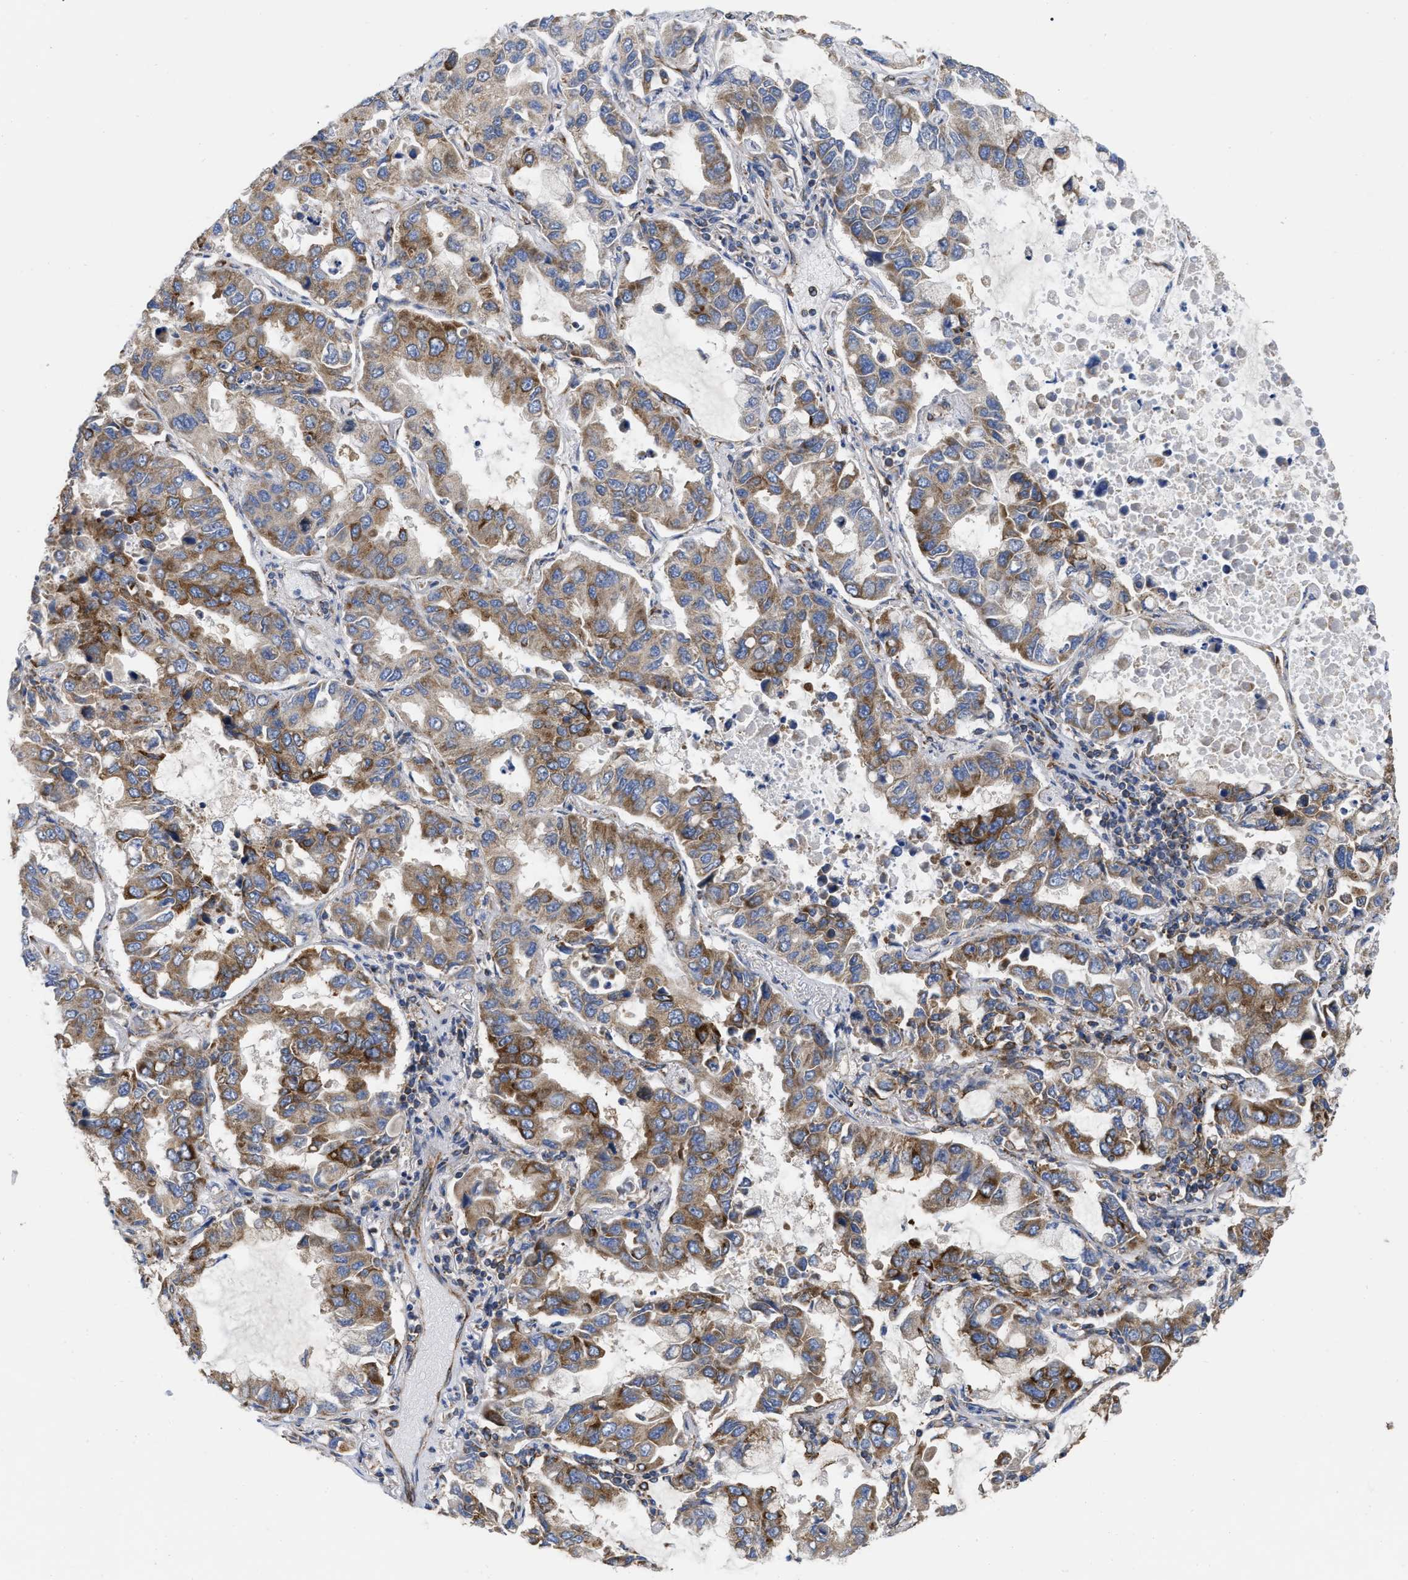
{"staining": {"intensity": "moderate", "quantity": ">75%", "location": "cytoplasmic/membranous"}, "tissue": "lung cancer", "cell_type": "Tumor cells", "image_type": "cancer", "snomed": [{"axis": "morphology", "description": "Adenocarcinoma, NOS"}, {"axis": "topography", "description": "Lung"}], "caption": "The micrograph shows a brown stain indicating the presence of a protein in the cytoplasmic/membranous of tumor cells in lung cancer (adenocarcinoma). (brown staining indicates protein expression, while blue staining denotes nuclei).", "gene": "FAM120A", "patient": {"sex": "male", "age": 64}}